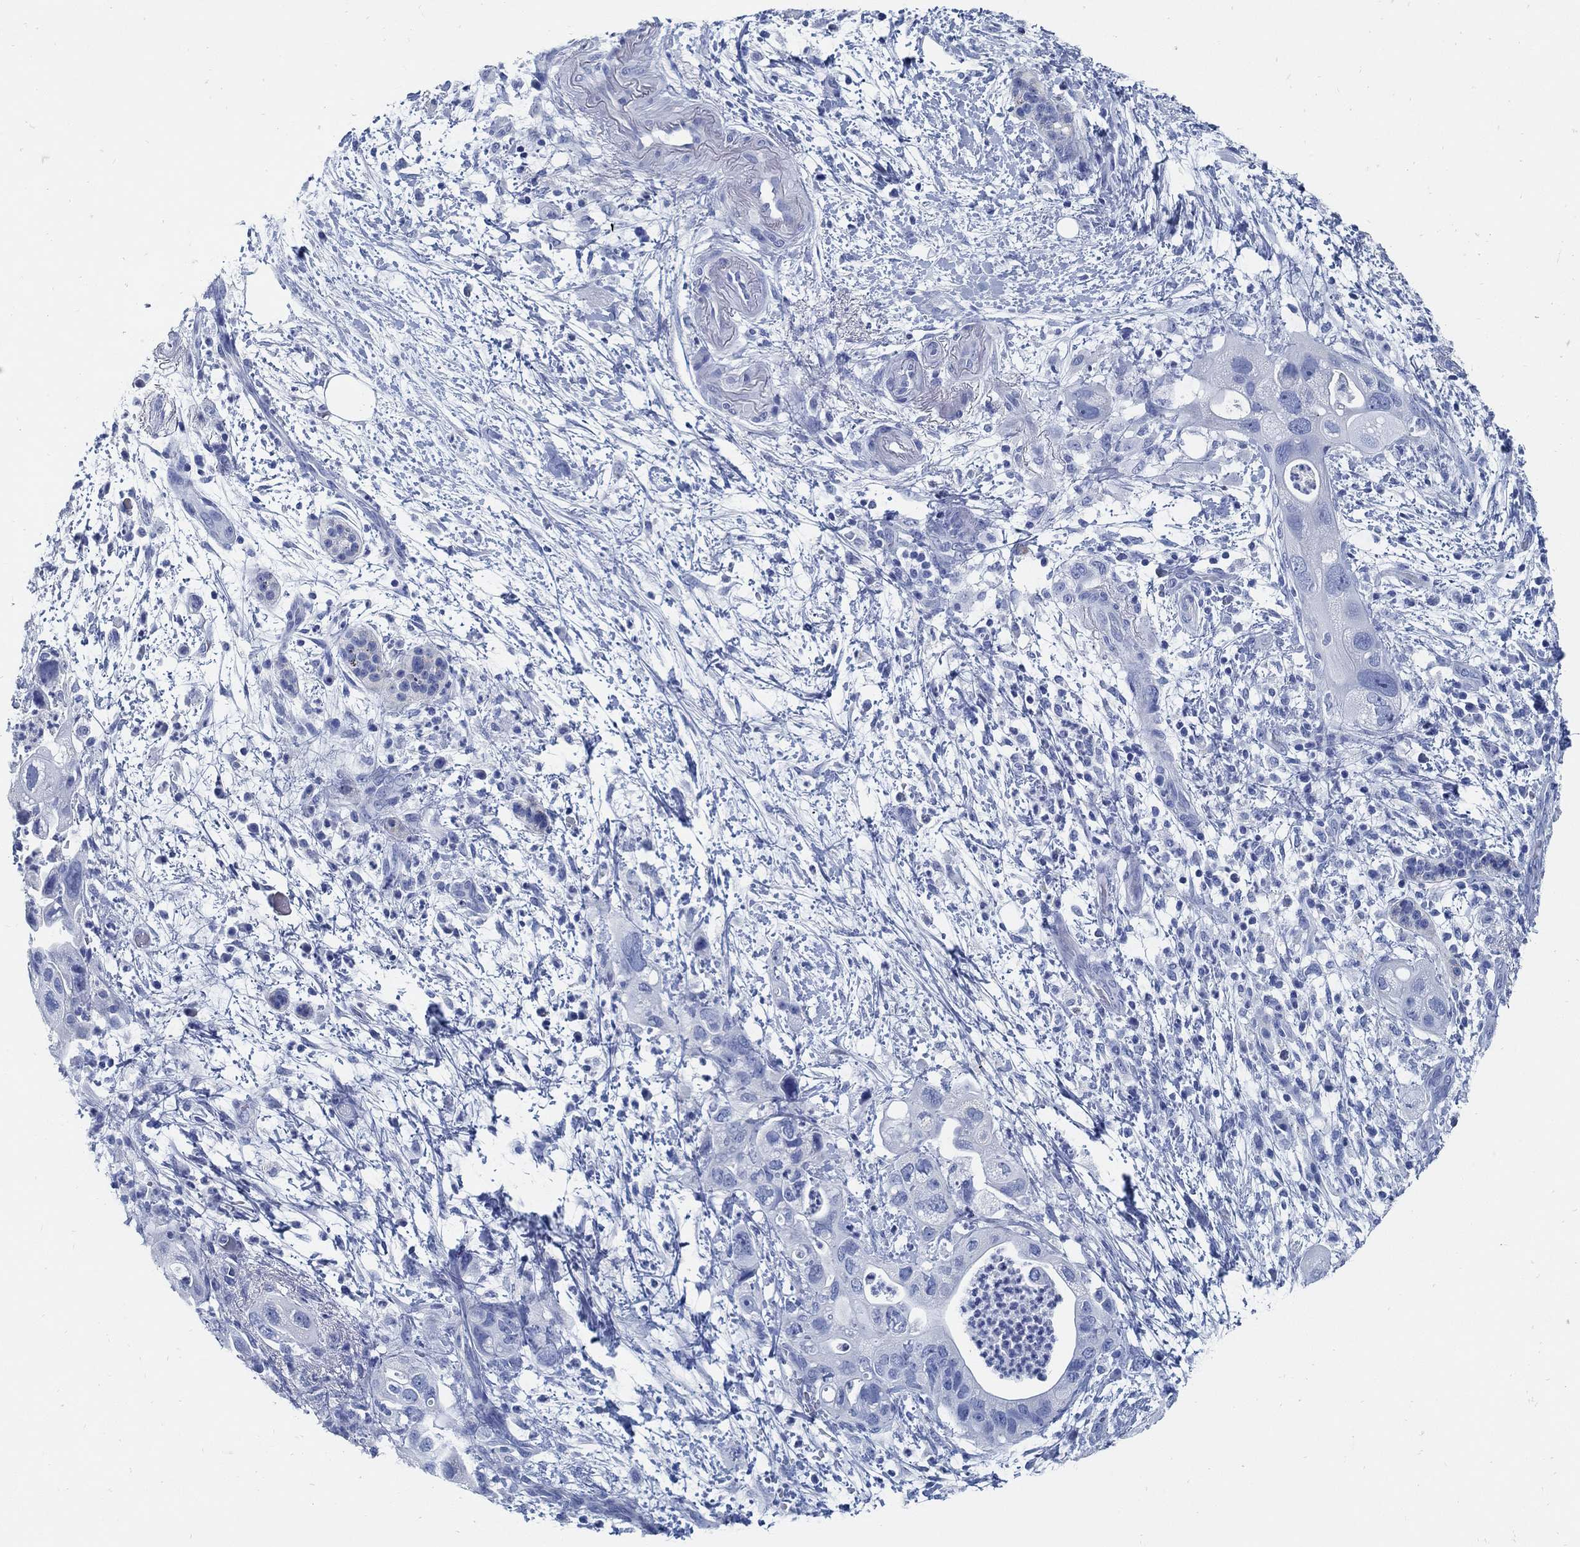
{"staining": {"intensity": "negative", "quantity": "none", "location": "none"}, "tissue": "pancreatic cancer", "cell_type": "Tumor cells", "image_type": "cancer", "snomed": [{"axis": "morphology", "description": "Adenocarcinoma, NOS"}, {"axis": "topography", "description": "Pancreas"}], "caption": "This is an immunohistochemistry (IHC) photomicrograph of human pancreatic cancer (adenocarcinoma). There is no staining in tumor cells.", "gene": "SLC45A1", "patient": {"sex": "female", "age": 72}}